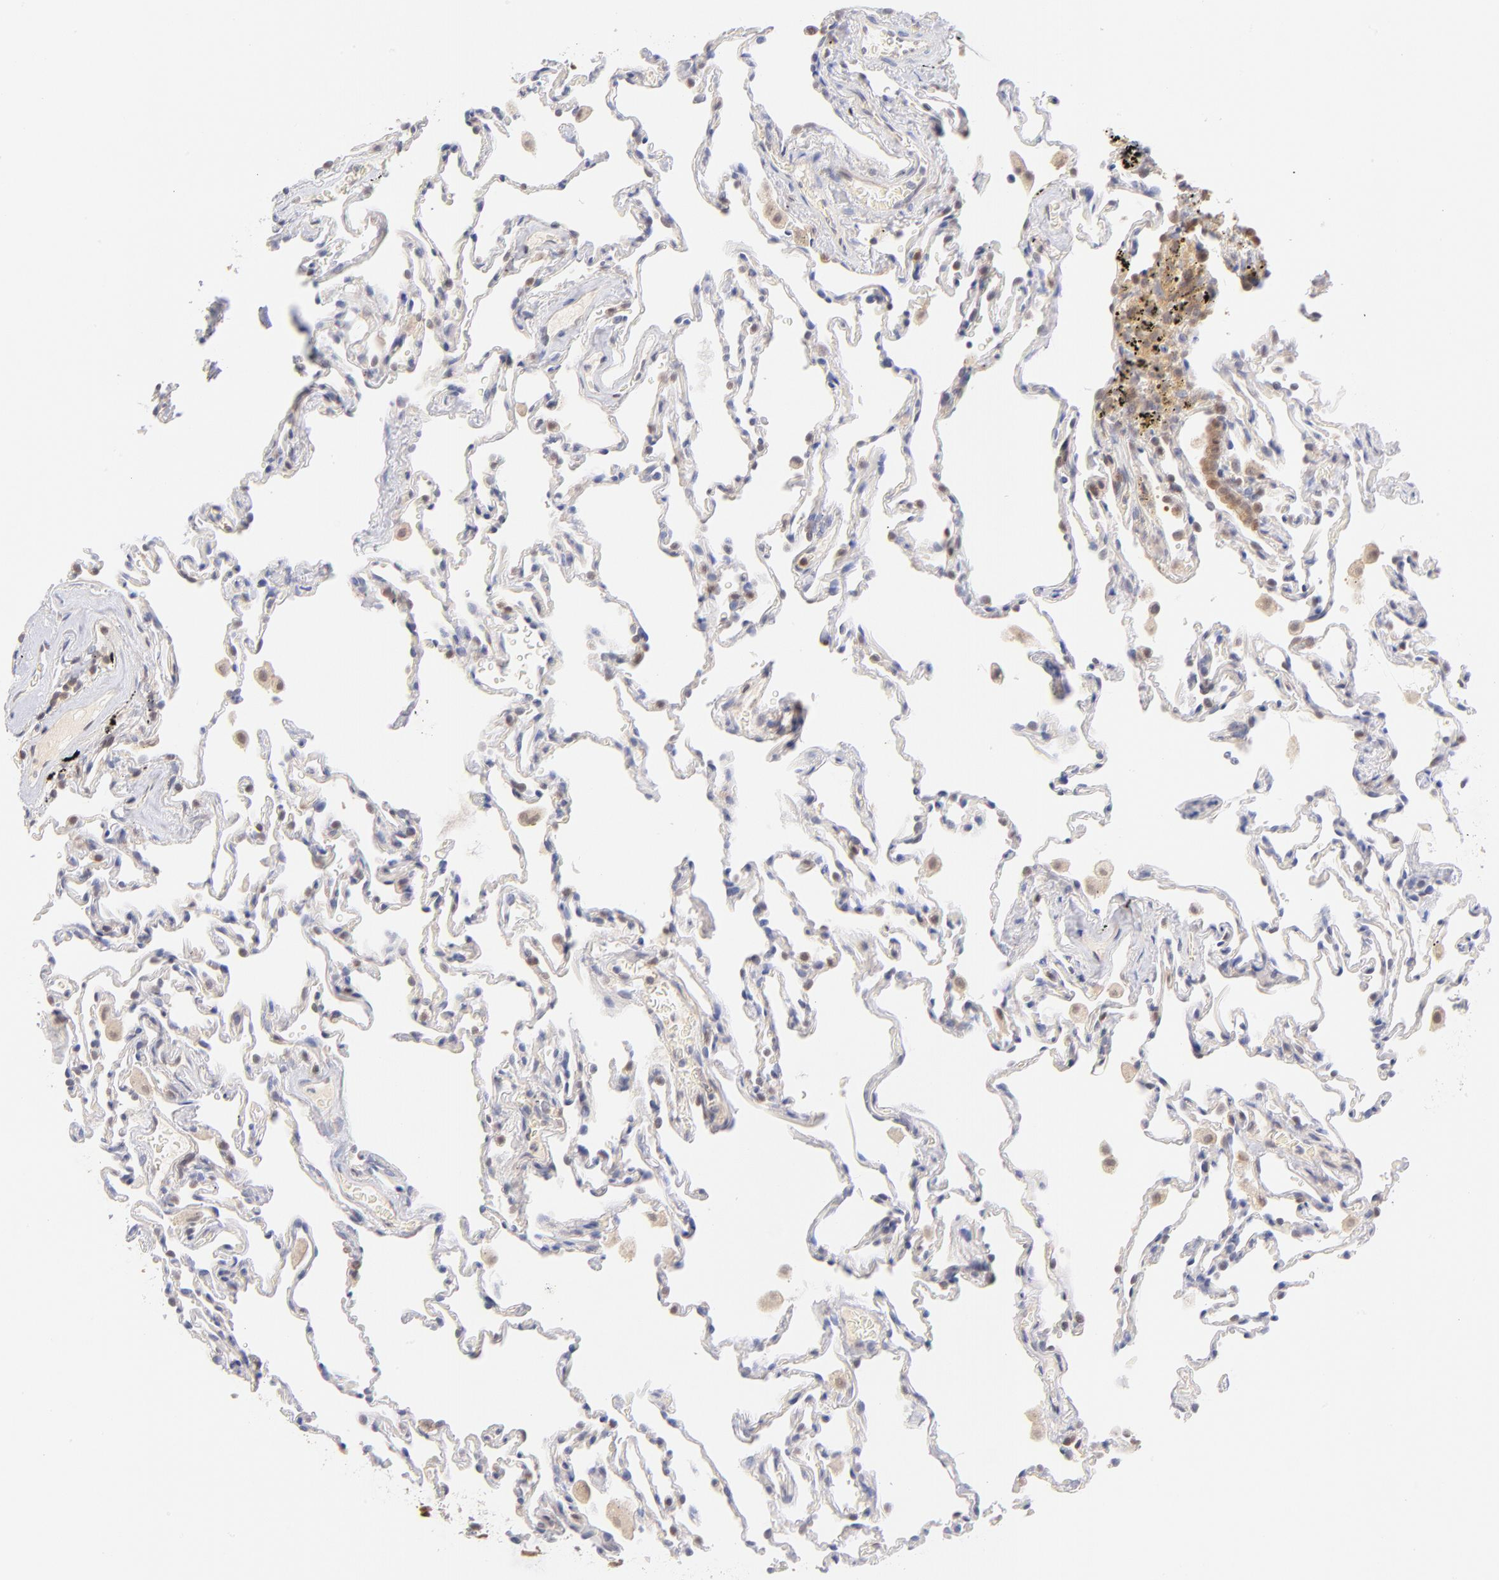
{"staining": {"intensity": "negative", "quantity": "none", "location": "none"}, "tissue": "lung", "cell_type": "Alveolar cells", "image_type": "normal", "snomed": [{"axis": "morphology", "description": "Normal tissue, NOS"}, {"axis": "morphology", "description": "Soft tissue tumor metastatic"}, {"axis": "topography", "description": "Lung"}], "caption": "Photomicrograph shows no protein positivity in alveolar cells of normal lung.", "gene": "CASP6", "patient": {"sex": "male", "age": 59}}